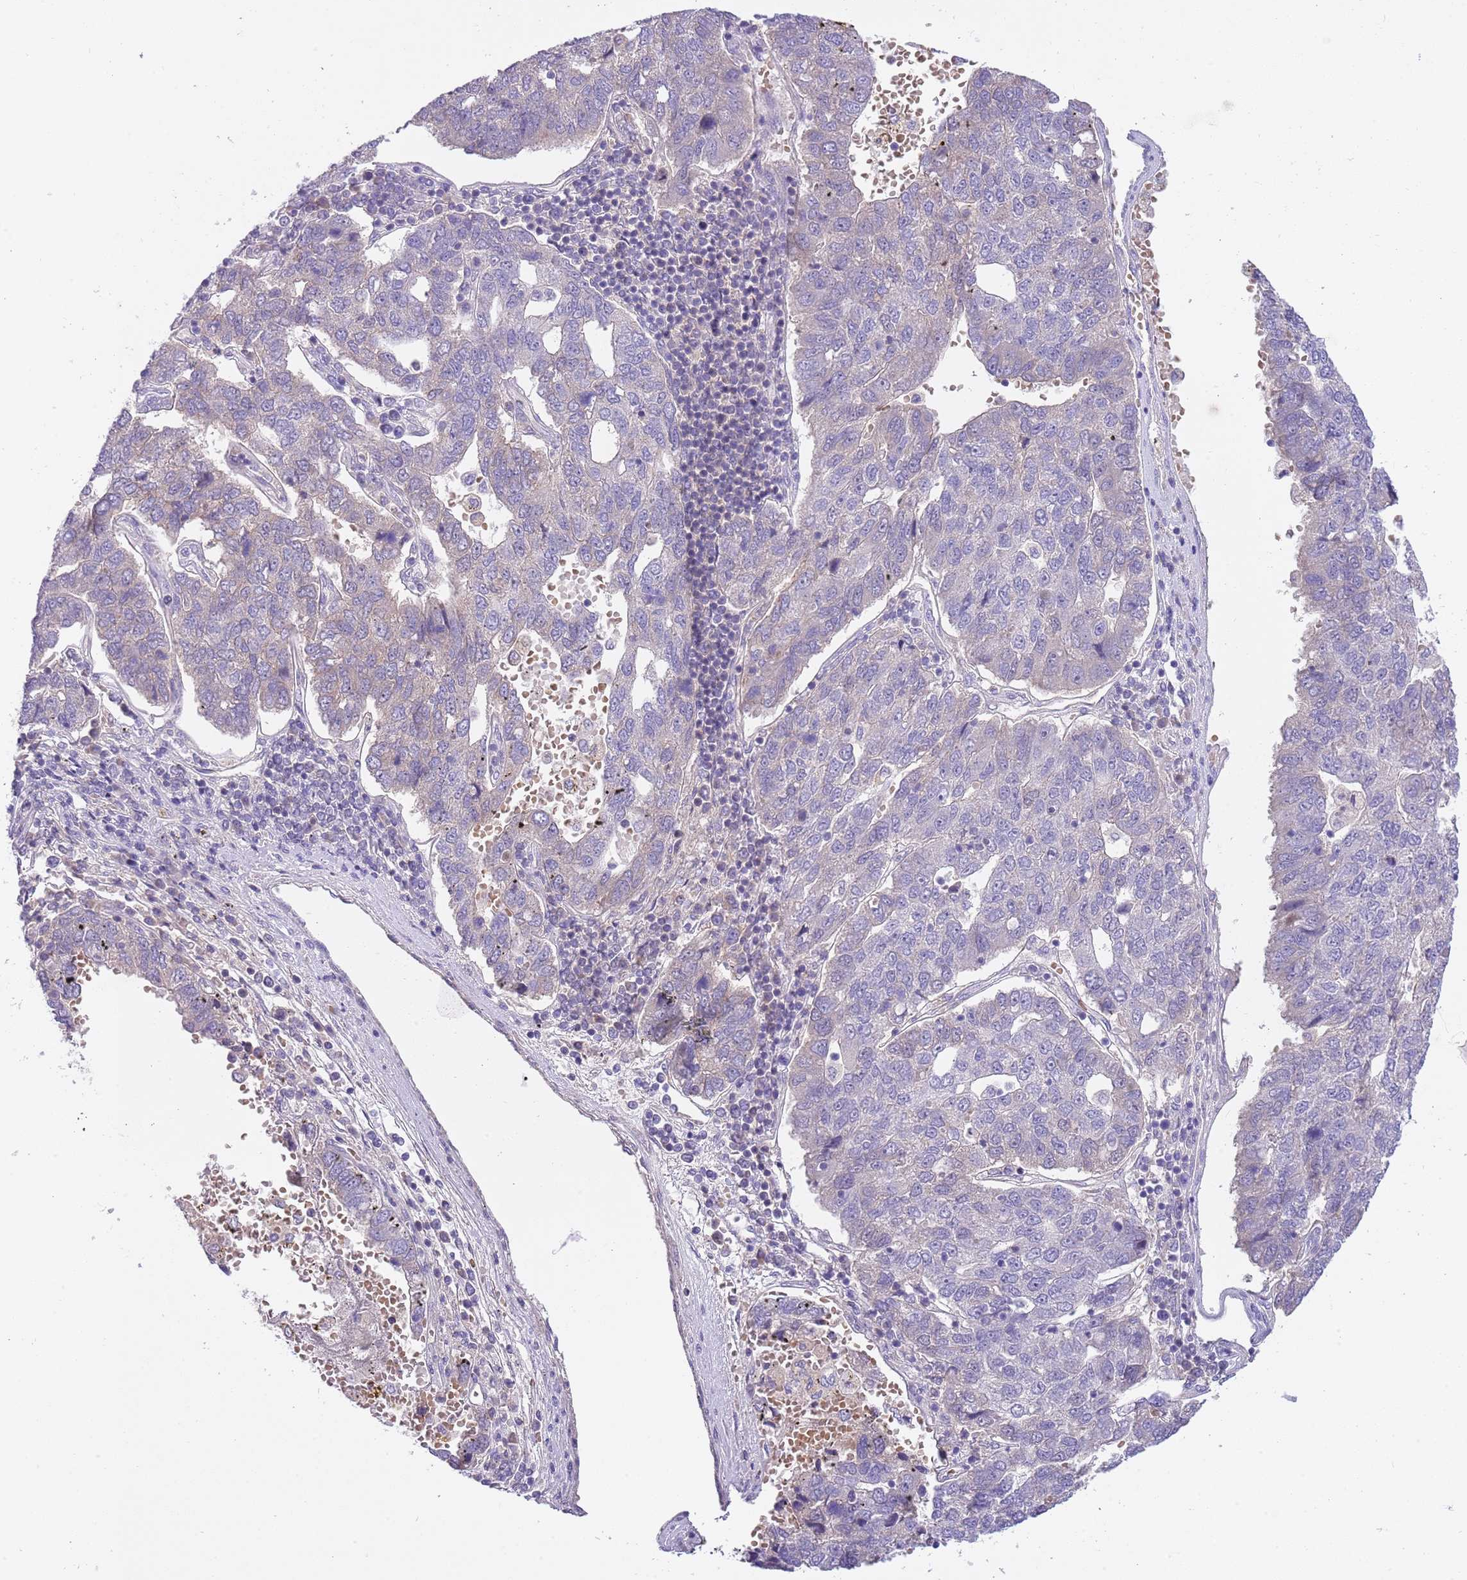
{"staining": {"intensity": "negative", "quantity": "none", "location": "none"}, "tissue": "pancreatic cancer", "cell_type": "Tumor cells", "image_type": "cancer", "snomed": [{"axis": "morphology", "description": "Adenocarcinoma, NOS"}, {"axis": "topography", "description": "Pancreas"}], "caption": "Immunohistochemistry image of pancreatic cancer (adenocarcinoma) stained for a protein (brown), which displays no expression in tumor cells.", "gene": "CFAP73", "patient": {"sex": "female", "age": 61}}